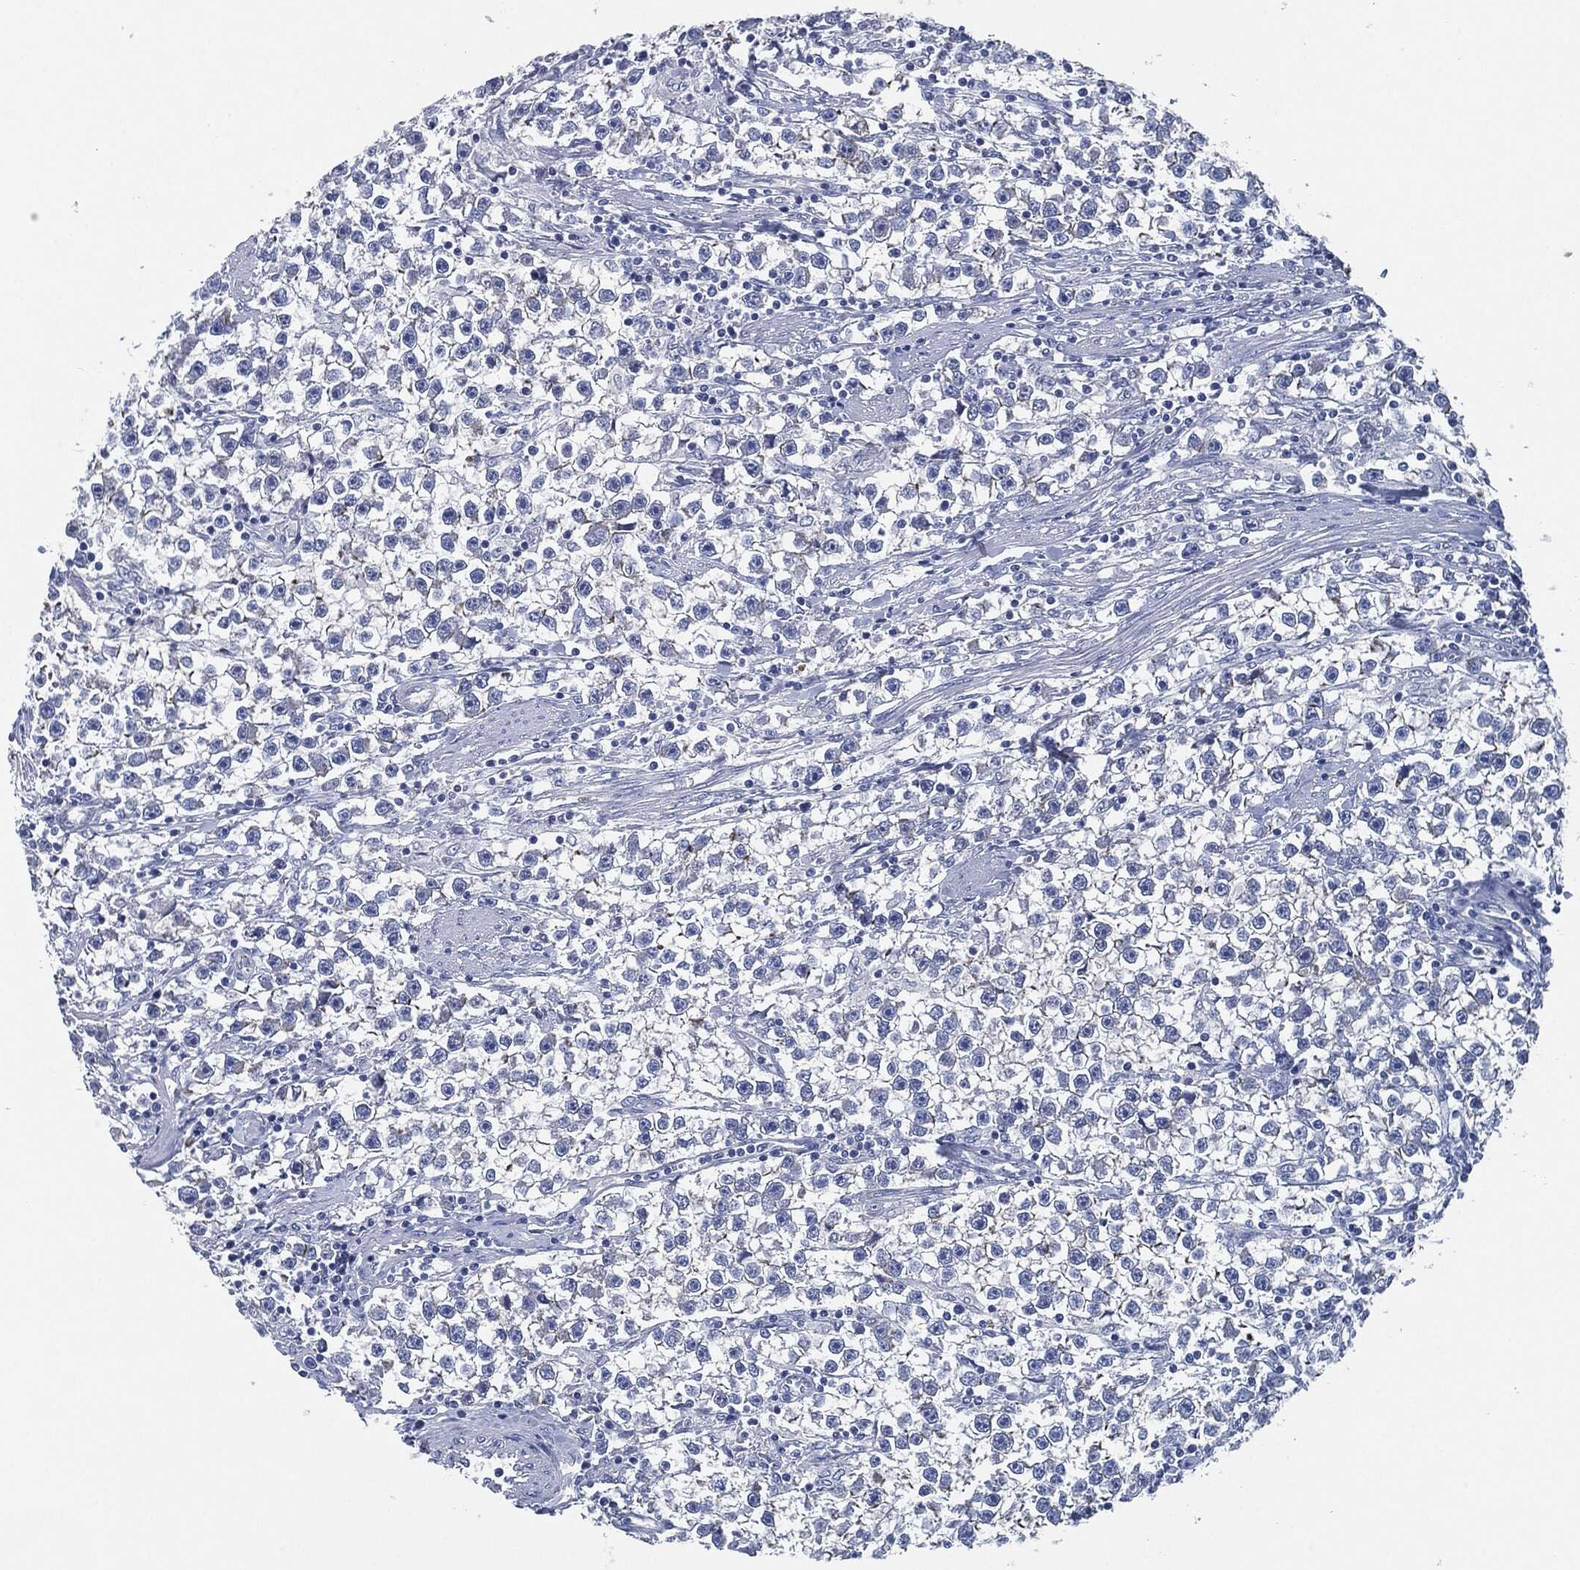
{"staining": {"intensity": "negative", "quantity": "none", "location": "none"}, "tissue": "testis cancer", "cell_type": "Tumor cells", "image_type": "cancer", "snomed": [{"axis": "morphology", "description": "Seminoma, NOS"}, {"axis": "topography", "description": "Testis"}], "caption": "This histopathology image is of seminoma (testis) stained with immunohistochemistry to label a protein in brown with the nuclei are counter-stained blue. There is no positivity in tumor cells.", "gene": "SHROOM2", "patient": {"sex": "male", "age": 59}}